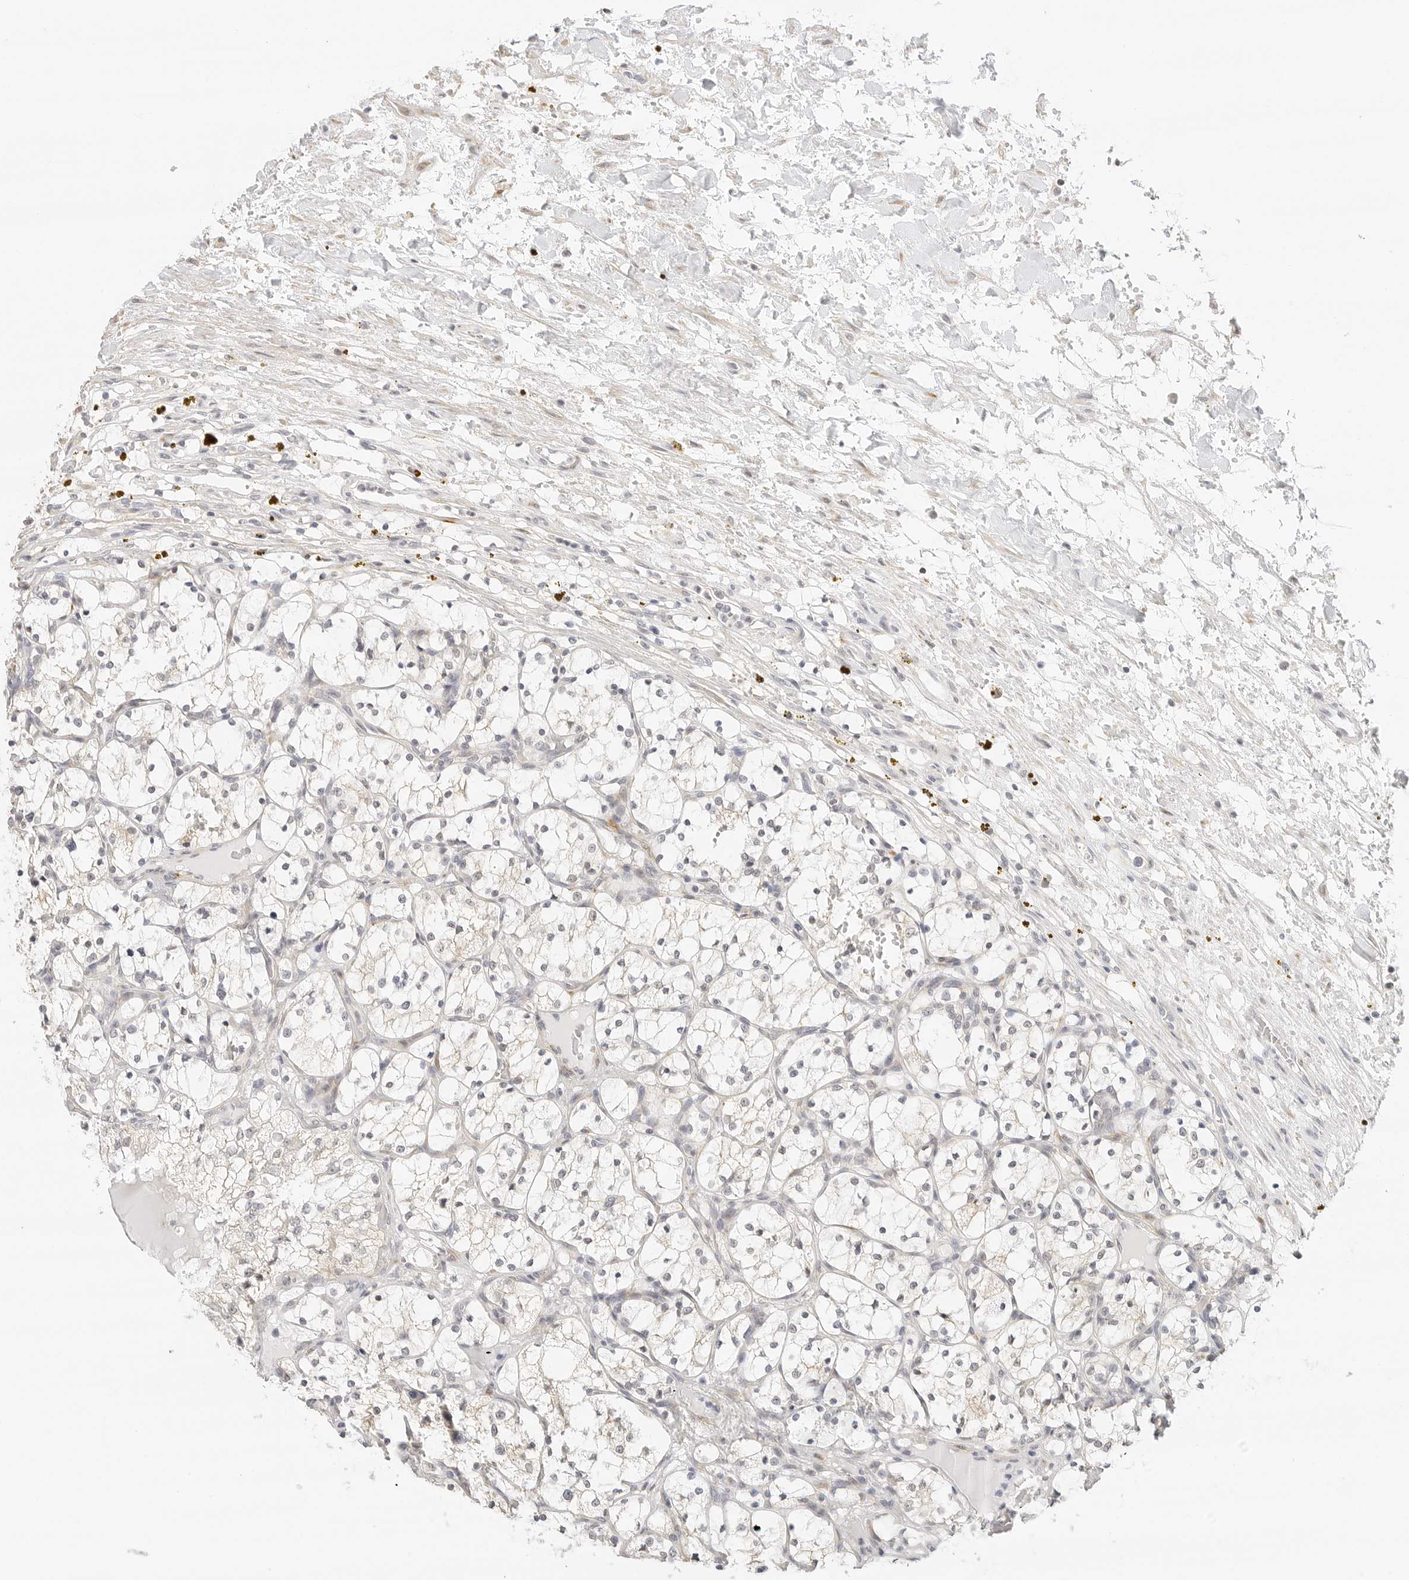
{"staining": {"intensity": "negative", "quantity": "none", "location": "none"}, "tissue": "renal cancer", "cell_type": "Tumor cells", "image_type": "cancer", "snomed": [{"axis": "morphology", "description": "Adenocarcinoma, NOS"}, {"axis": "topography", "description": "Kidney"}], "caption": "This is an immunohistochemistry photomicrograph of renal adenocarcinoma. There is no positivity in tumor cells.", "gene": "PCDH19", "patient": {"sex": "female", "age": 69}}